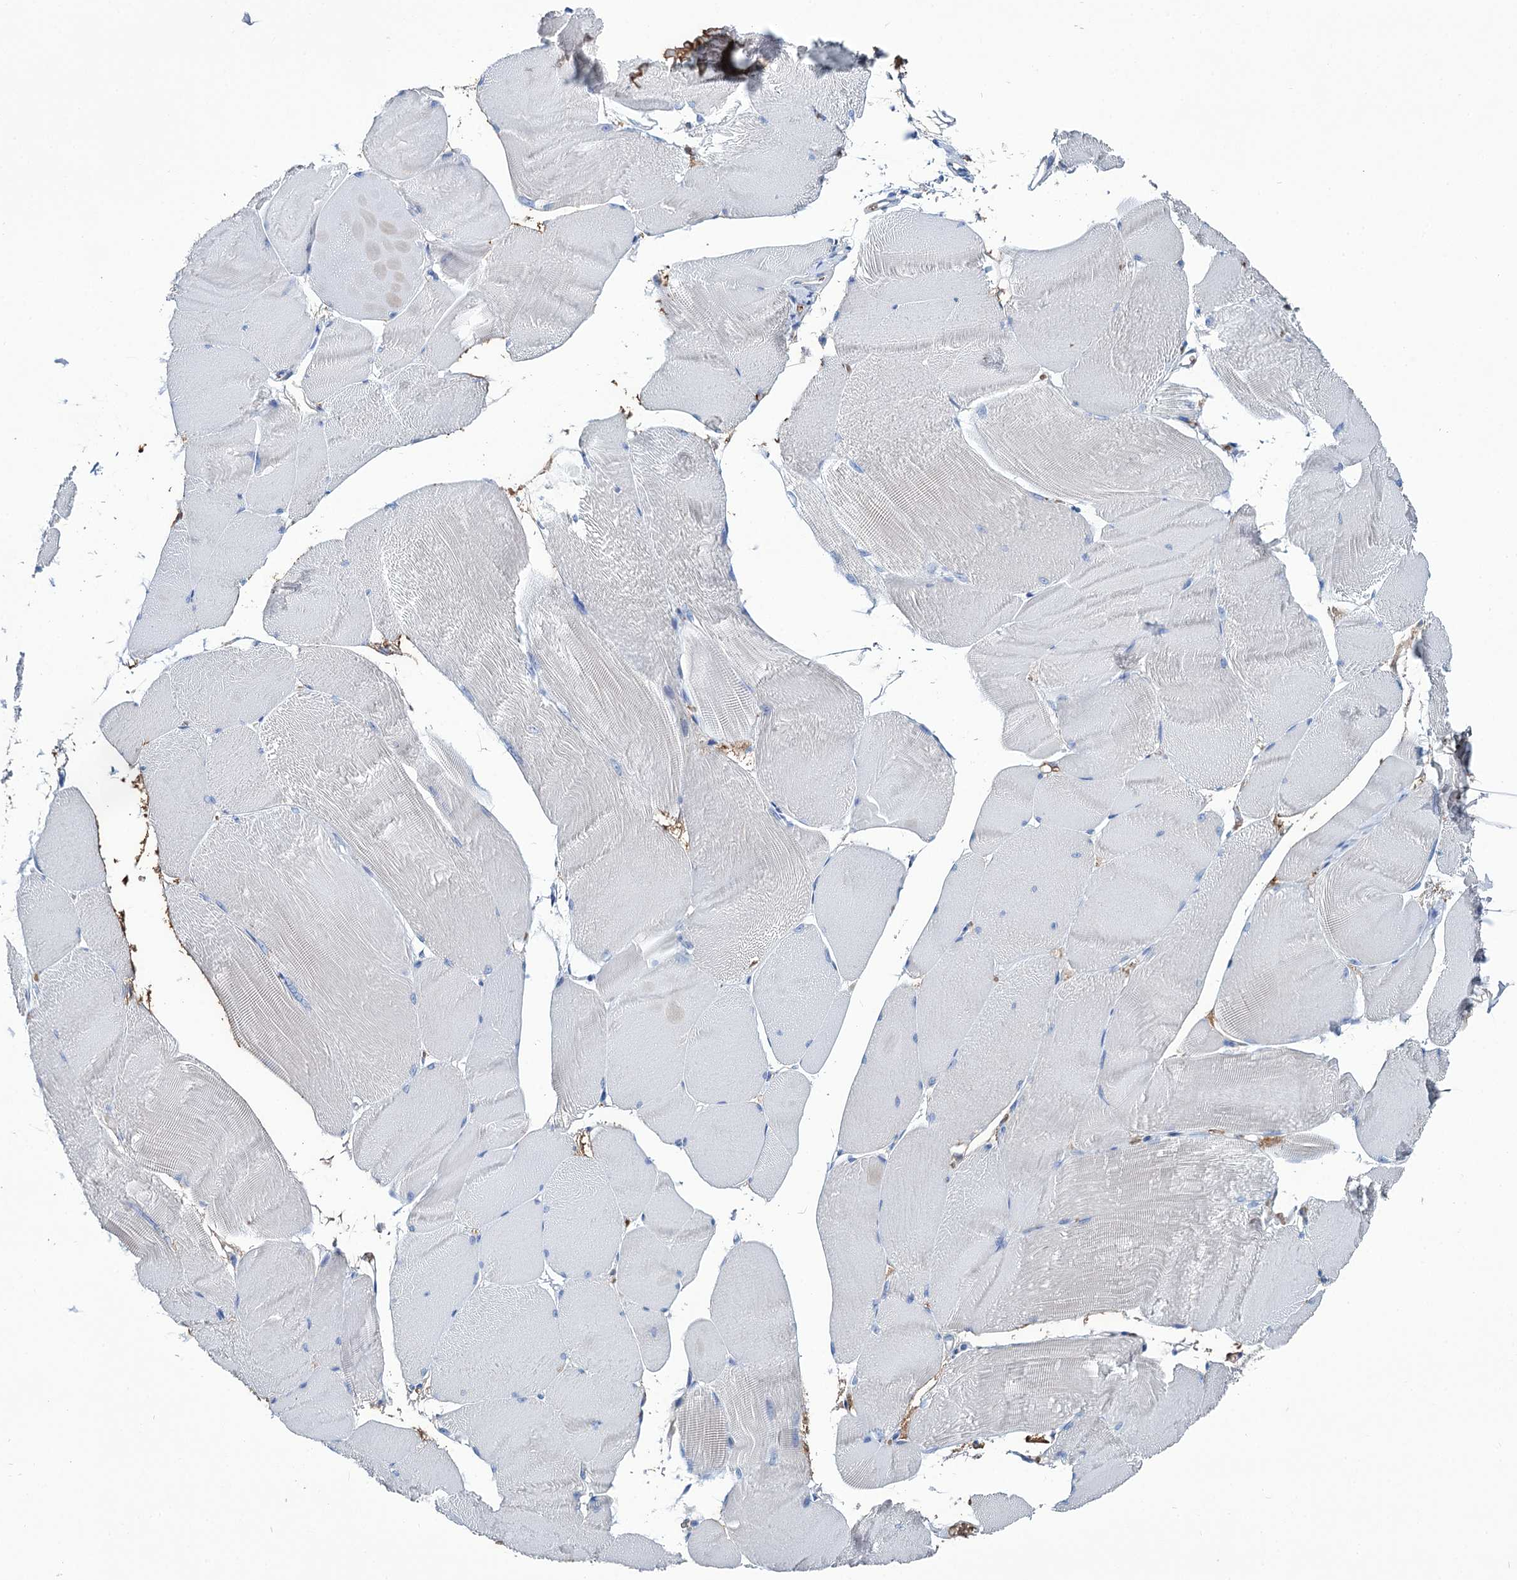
{"staining": {"intensity": "weak", "quantity": "<25%", "location": "cytoplasmic/membranous"}, "tissue": "skeletal muscle", "cell_type": "Myocytes", "image_type": "normal", "snomed": [{"axis": "morphology", "description": "Normal tissue, NOS"}, {"axis": "morphology", "description": "Basal cell carcinoma"}, {"axis": "topography", "description": "Skeletal muscle"}], "caption": "An image of skeletal muscle stained for a protein exhibits no brown staining in myocytes.", "gene": "RPUSD3", "patient": {"sex": "female", "age": 64}}